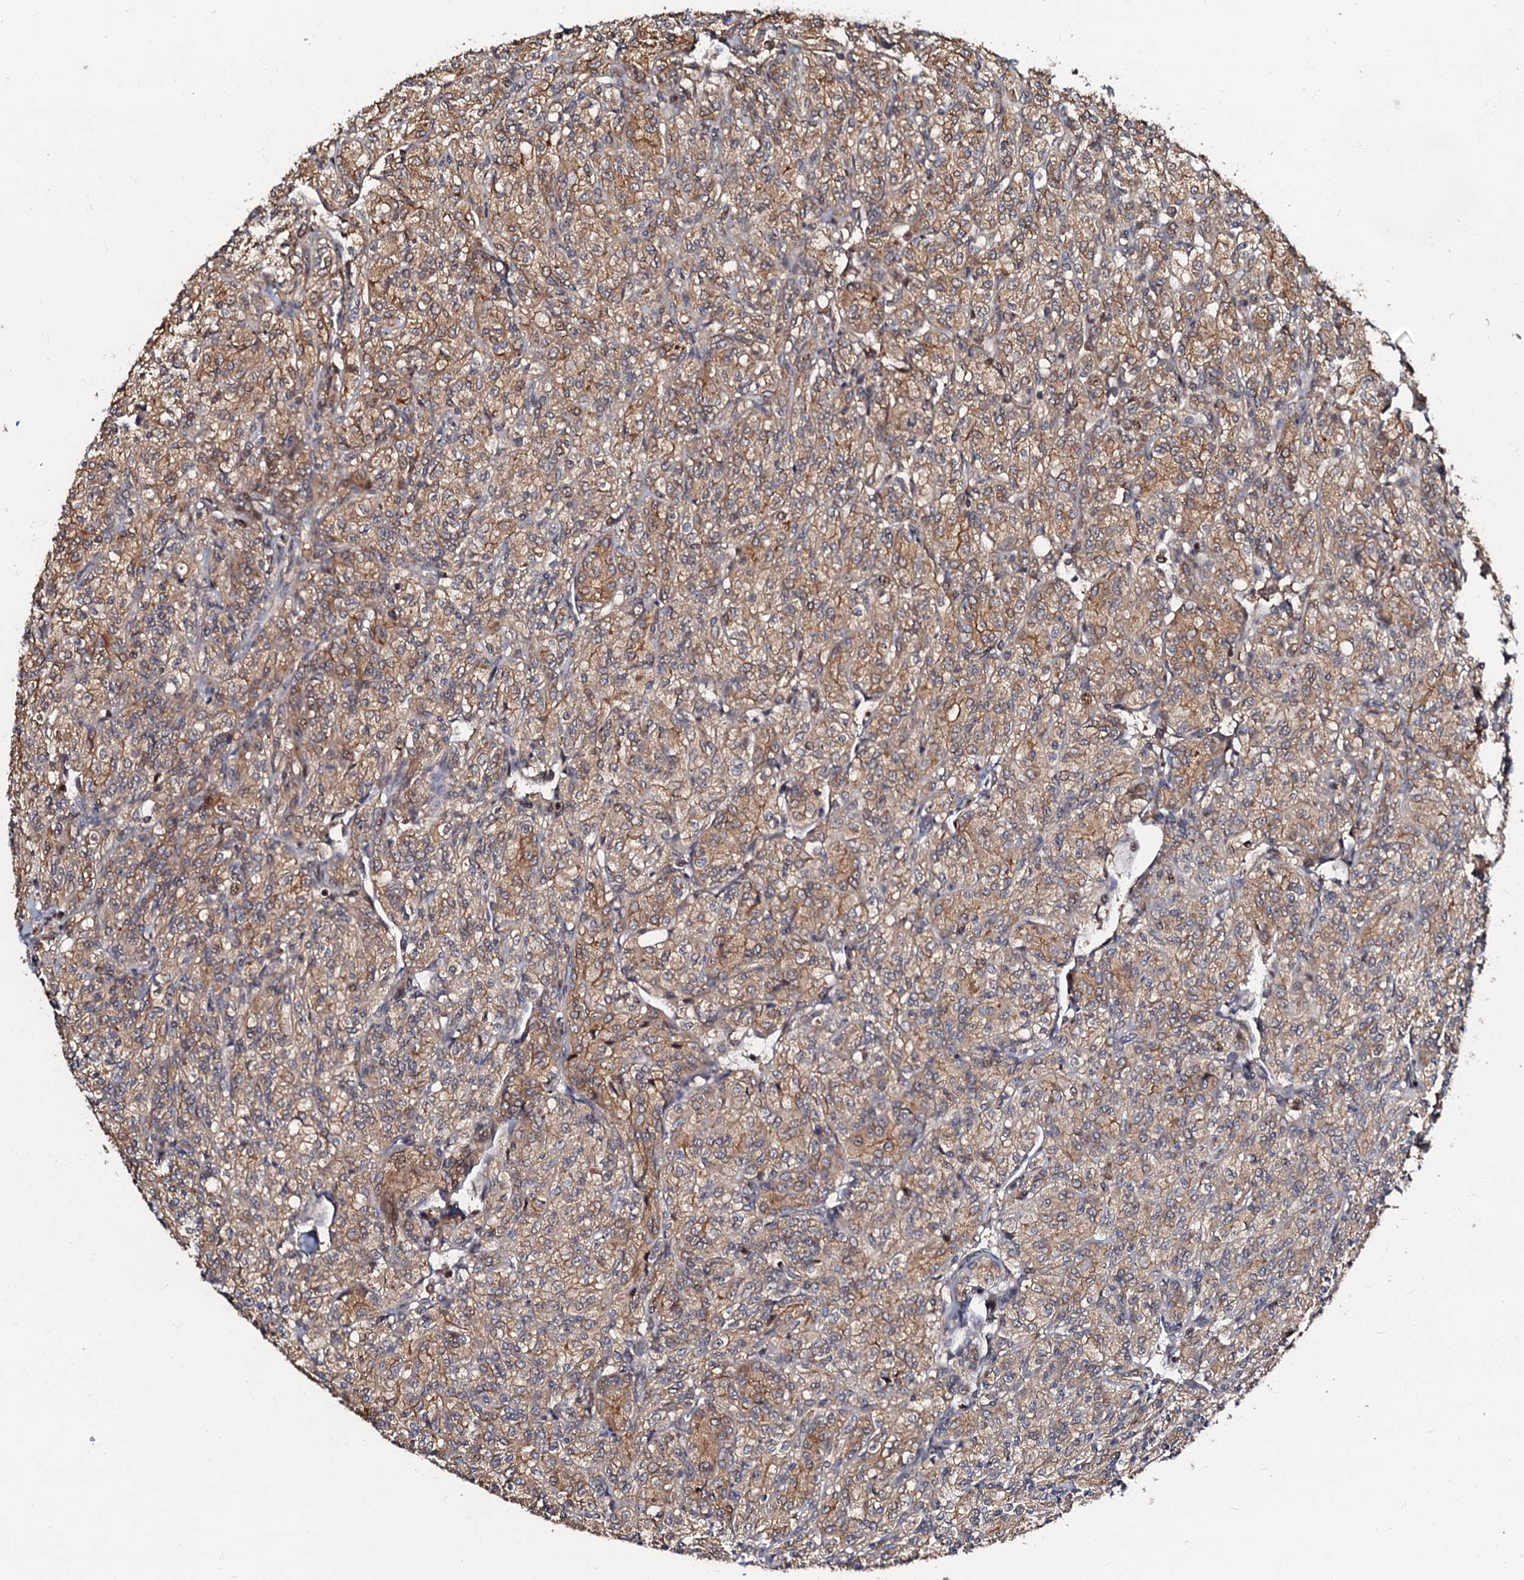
{"staining": {"intensity": "moderate", "quantity": ">75%", "location": "cytoplasmic/membranous"}, "tissue": "renal cancer", "cell_type": "Tumor cells", "image_type": "cancer", "snomed": [{"axis": "morphology", "description": "Adenocarcinoma, NOS"}, {"axis": "topography", "description": "Kidney"}], "caption": "Renal cancer (adenocarcinoma) stained with DAB IHC shows medium levels of moderate cytoplasmic/membranous staining in about >75% of tumor cells.", "gene": "OSBP", "patient": {"sex": "male", "age": 77}}